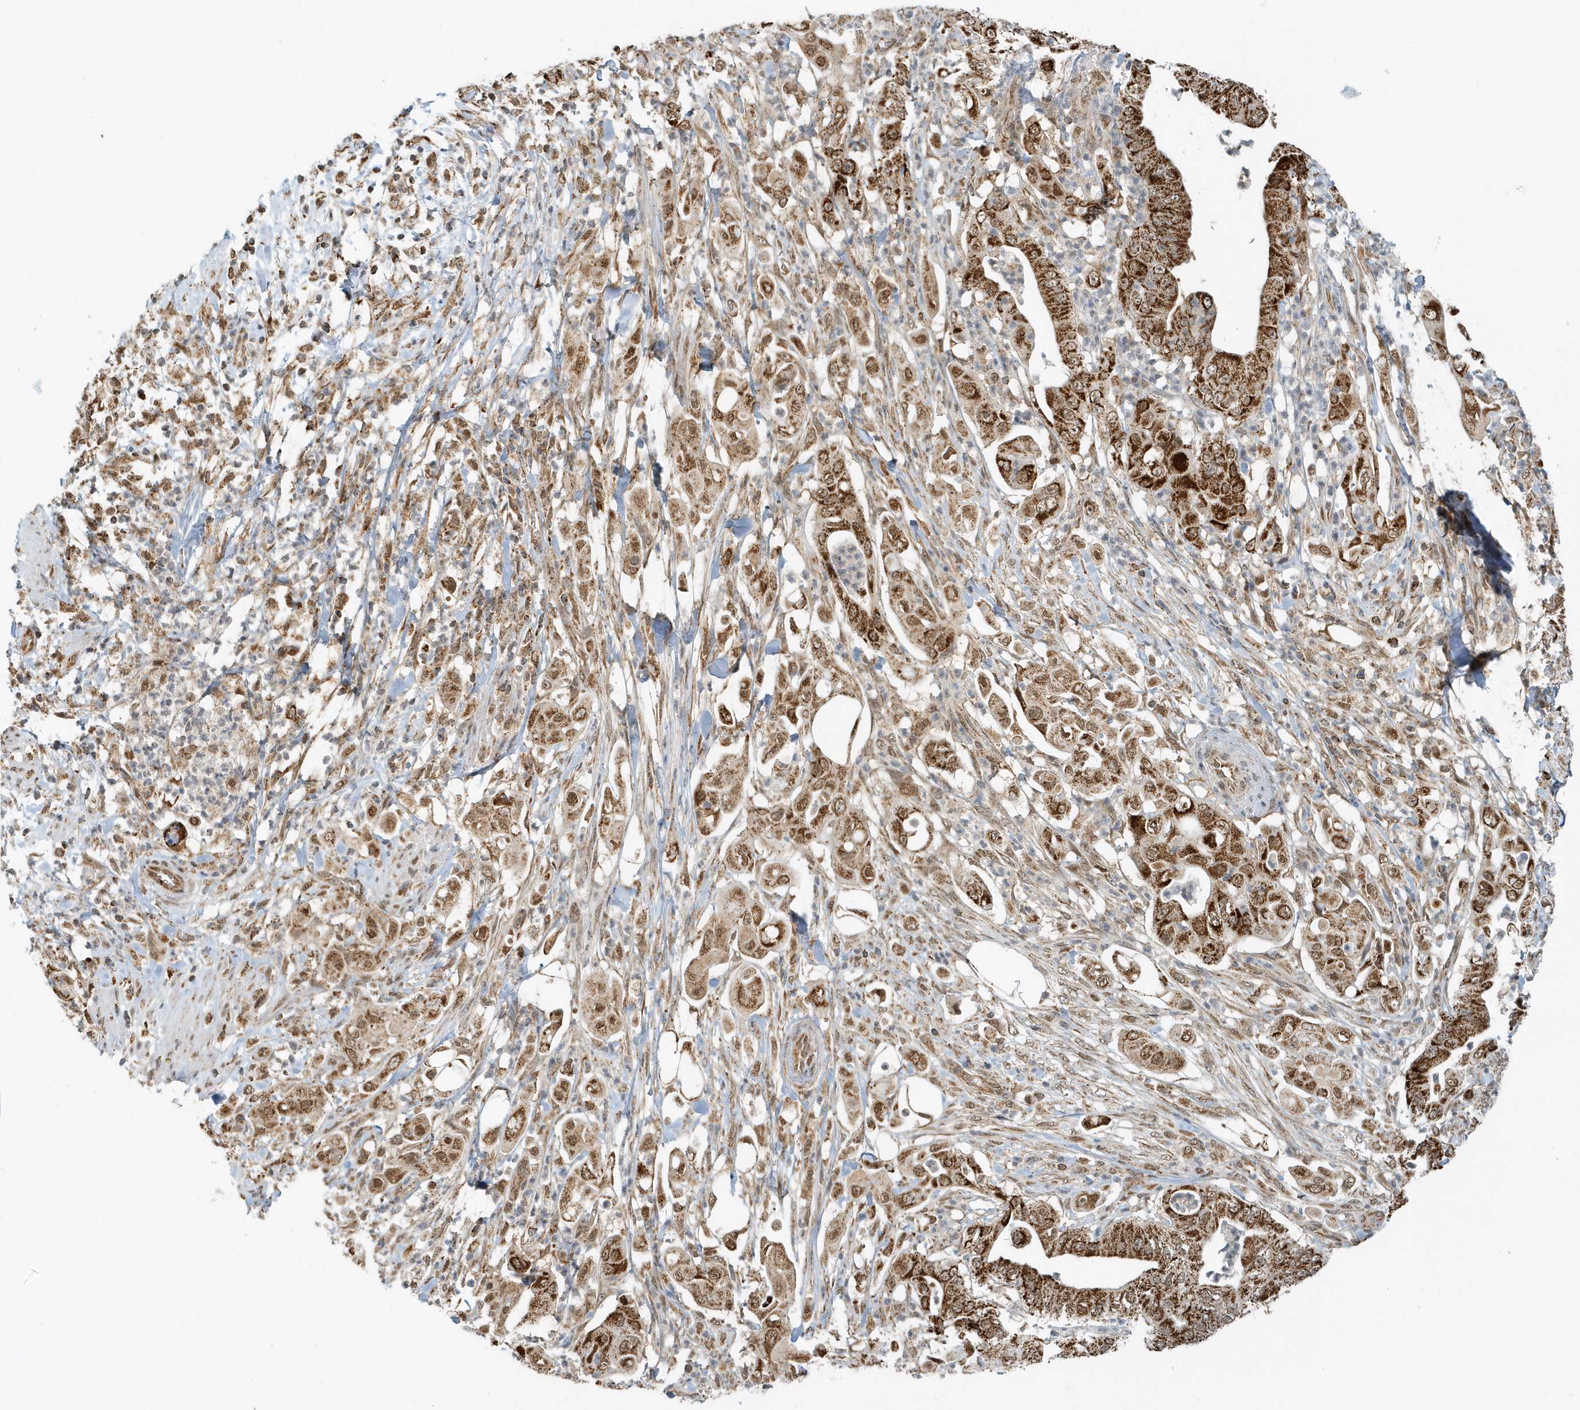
{"staining": {"intensity": "strong", "quantity": ">75%", "location": "cytoplasmic/membranous"}, "tissue": "pancreatic cancer", "cell_type": "Tumor cells", "image_type": "cancer", "snomed": [{"axis": "morphology", "description": "Adenocarcinoma, NOS"}, {"axis": "topography", "description": "Pancreas"}], "caption": "Human pancreatic cancer stained for a protein (brown) displays strong cytoplasmic/membranous positive positivity in about >75% of tumor cells.", "gene": "PSMD6", "patient": {"sex": "female", "age": 77}}